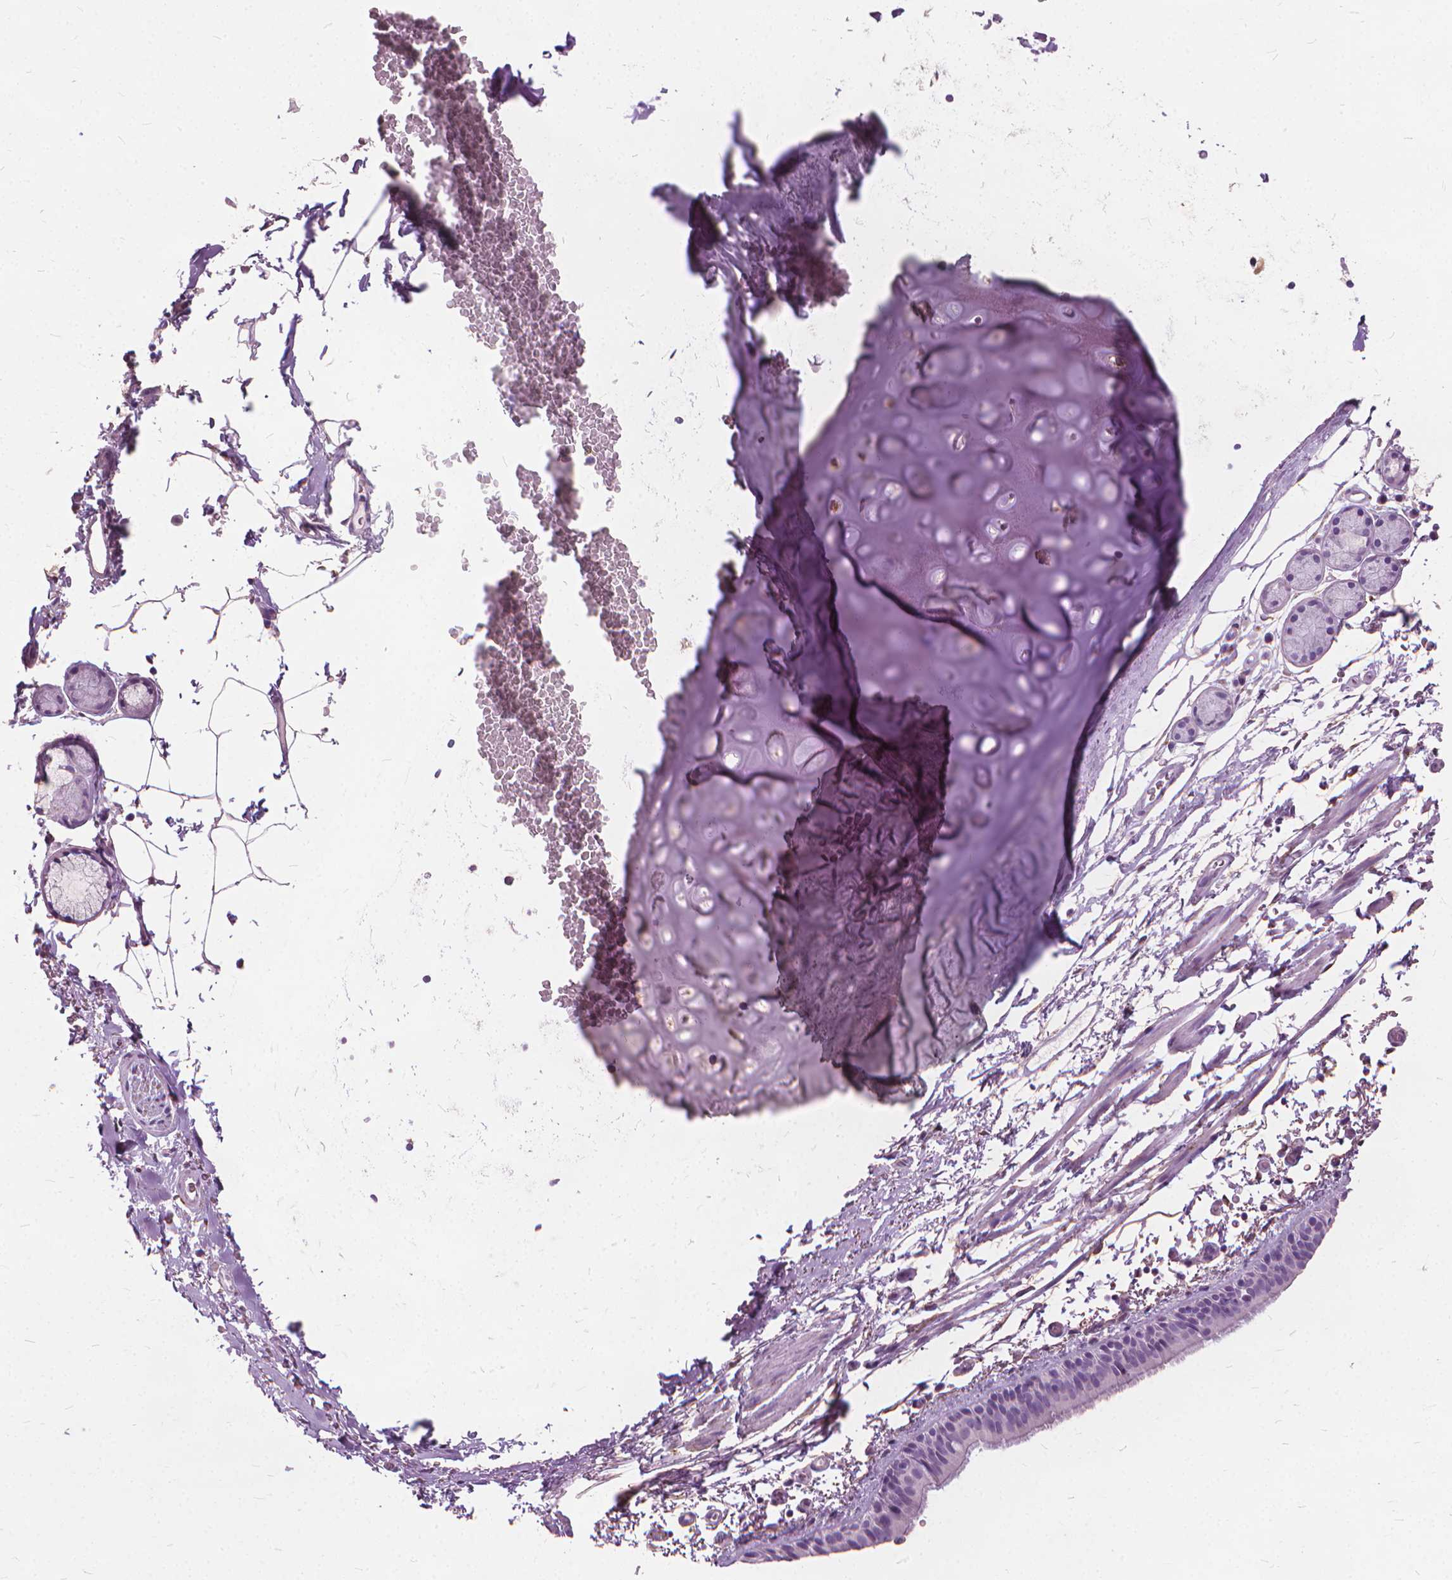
{"staining": {"intensity": "negative", "quantity": "none", "location": "none"}, "tissue": "bronchus", "cell_type": "Respiratory epithelial cells", "image_type": "normal", "snomed": [{"axis": "morphology", "description": "Normal tissue, NOS"}, {"axis": "topography", "description": "Bronchus"}], "caption": "Image shows no protein expression in respiratory epithelial cells of unremarkable bronchus.", "gene": "DNM1", "patient": {"sex": "female", "age": 61}}